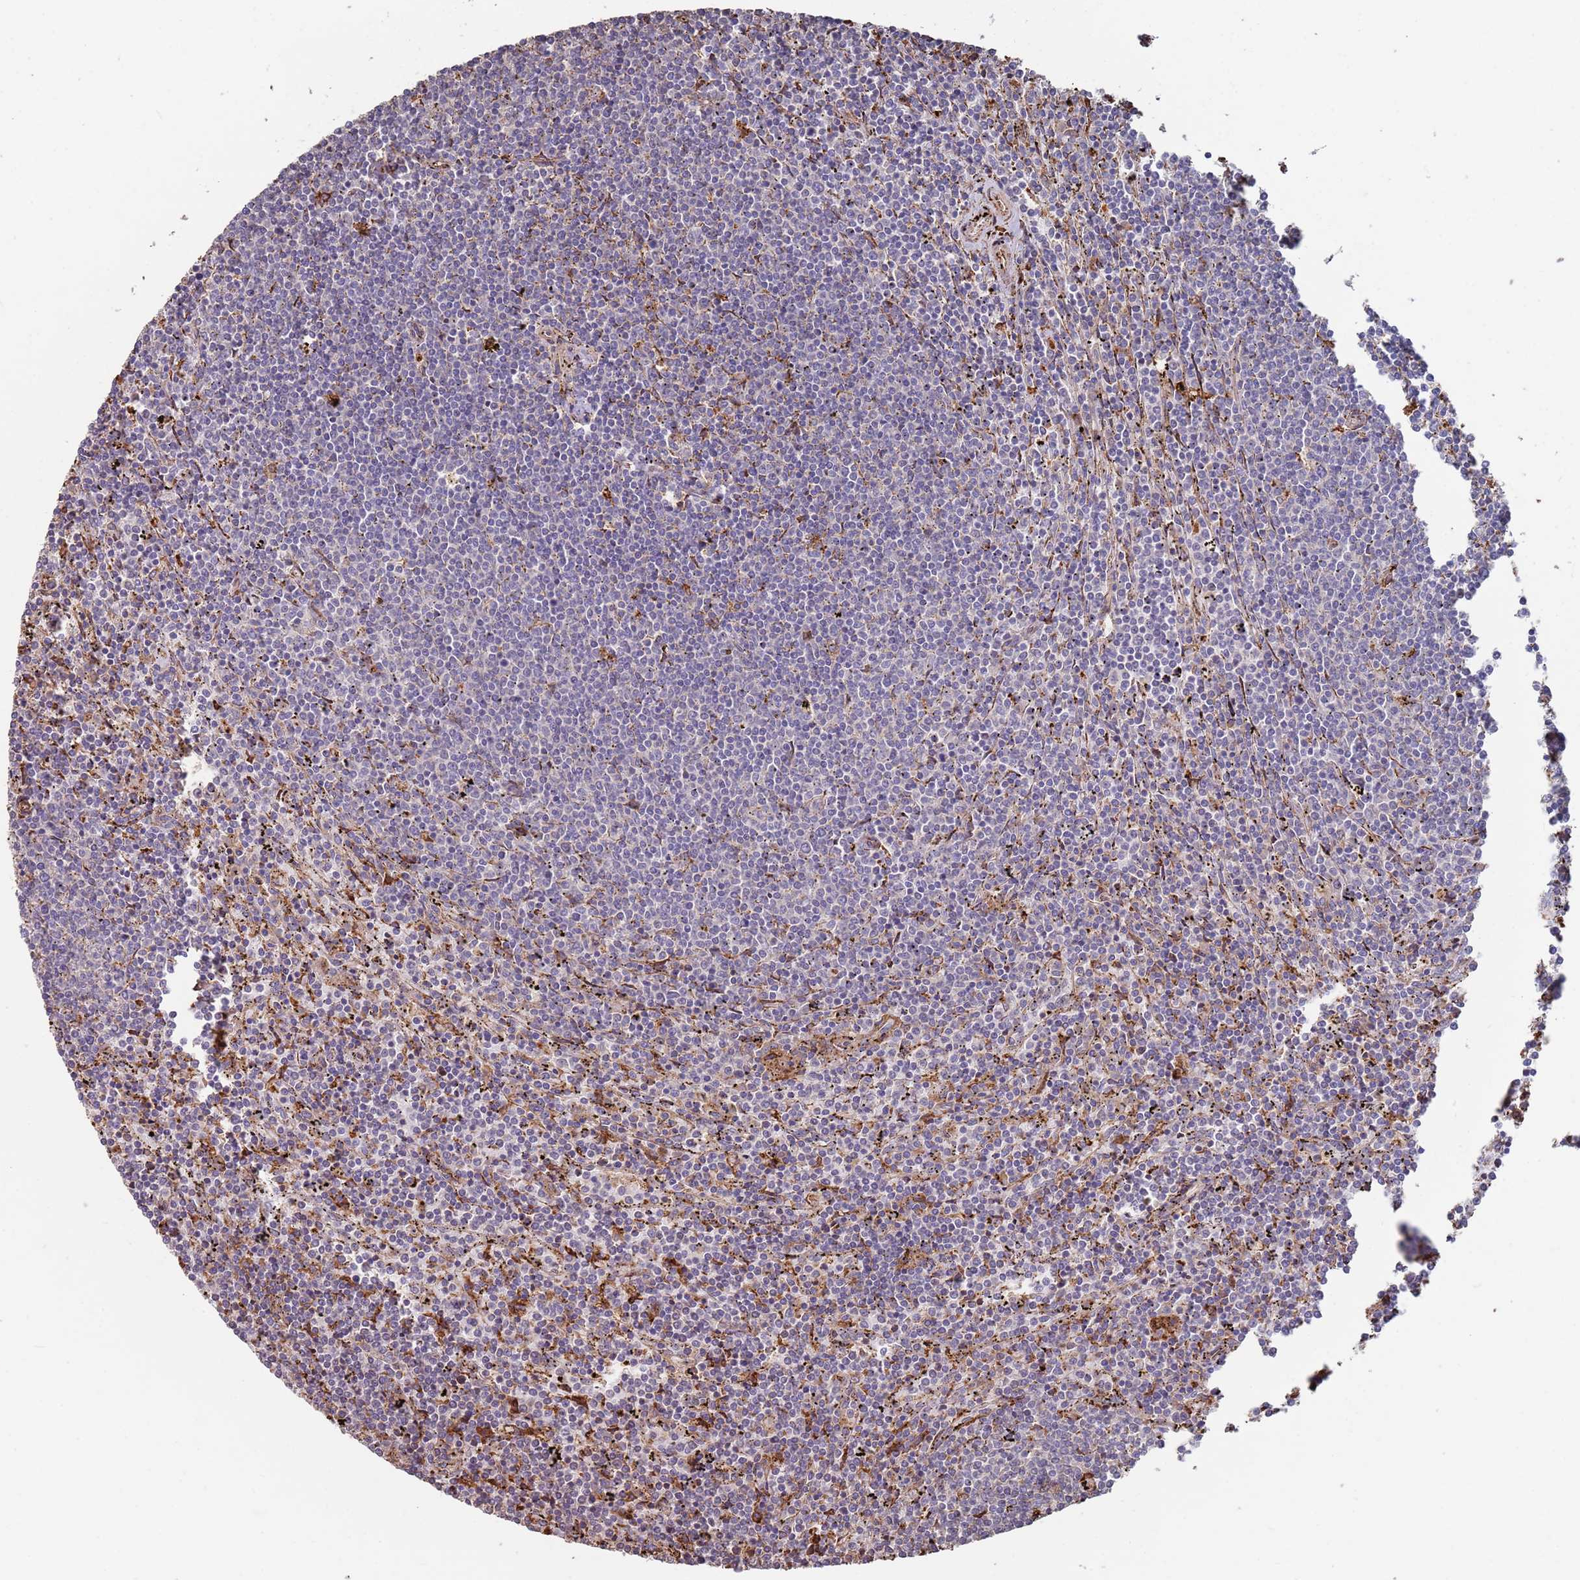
{"staining": {"intensity": "moderate", "quantity": "<25%", "location": "cytoplasmic/membranous"}, "tissue": "lymphoma", "cell_type": "Tumor cells", "image_type": "cancer", "snomed": [{"axis": "morphology", "description": "Malignant lymphoma, non-Hodgkin's type, Low grade"}, {"axis": "topography", "description": "Spleen"}], "caption": "Immunohistochemical staining of human low-grade malignant lymphoma, non-Hodgkin's type demonstrates low levels of moderate cytoplasmic/membranous positivity in about <25% of tumor cells. Using DAB (3,3'-diaminobenzidine) (brown) and hematoxylin (blue) stains, captured at high magnification using brightfield microscopy.", "gene": "LACC1", "patient": {"sex": "female", "age": 50}}